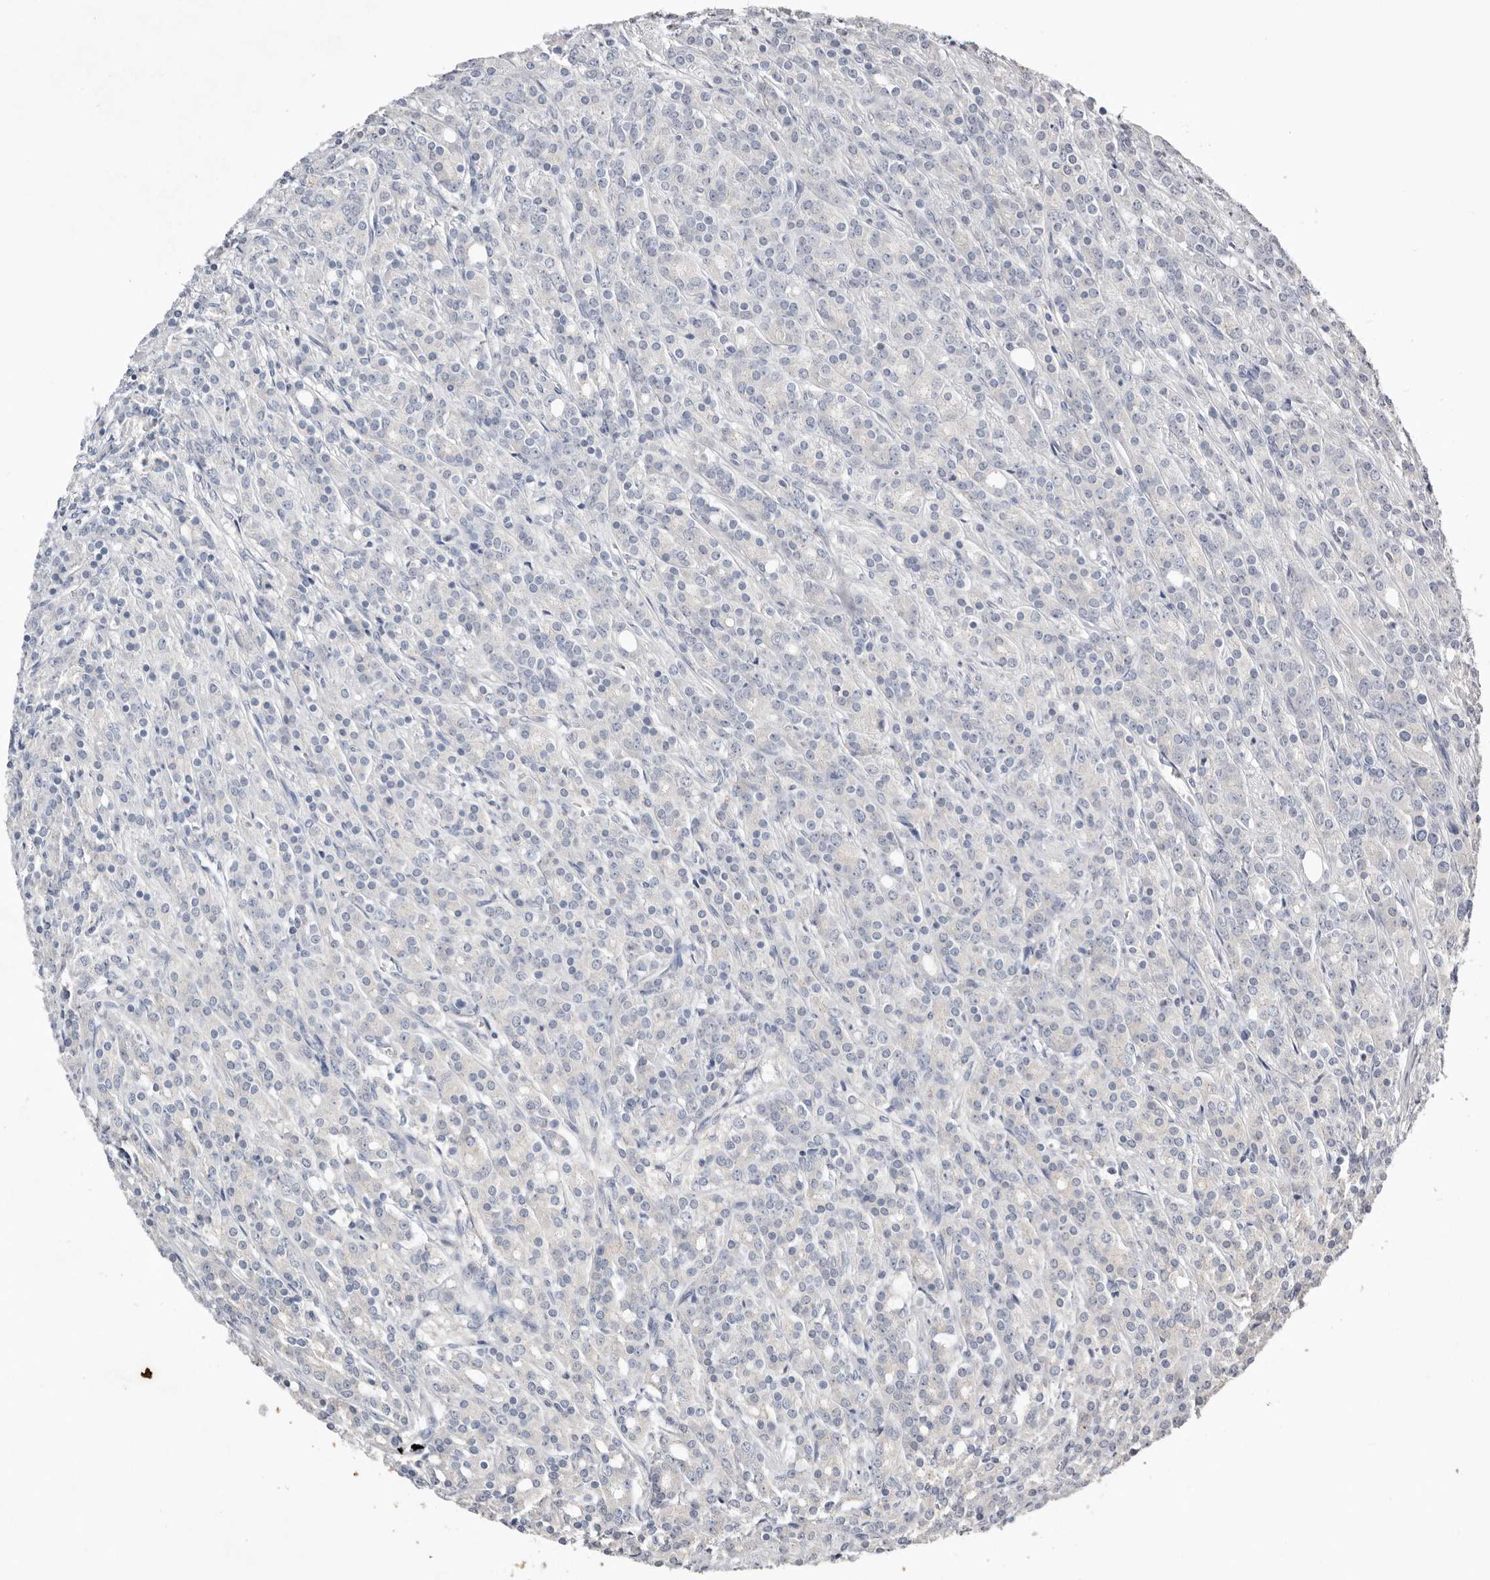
{"staining": {"intensity": "negative", "quantity": "none", "location": "none"}, "tissue": "prostate cancer", "cell_type": "Tumor cells", "image_type": "cancer", "snomed": [{"axis": "morphology", "description": "Adenocarcinoma, High grade"}, {"axis": "topography", "description": "Prostate"}], "caption": "Photomicrograph shows no protein staining in tumor cells of high-grade adenocarcinoma (prostate) tissue.", "gene": "S100A14", "patient": {"sex": "male", "age": 62}}